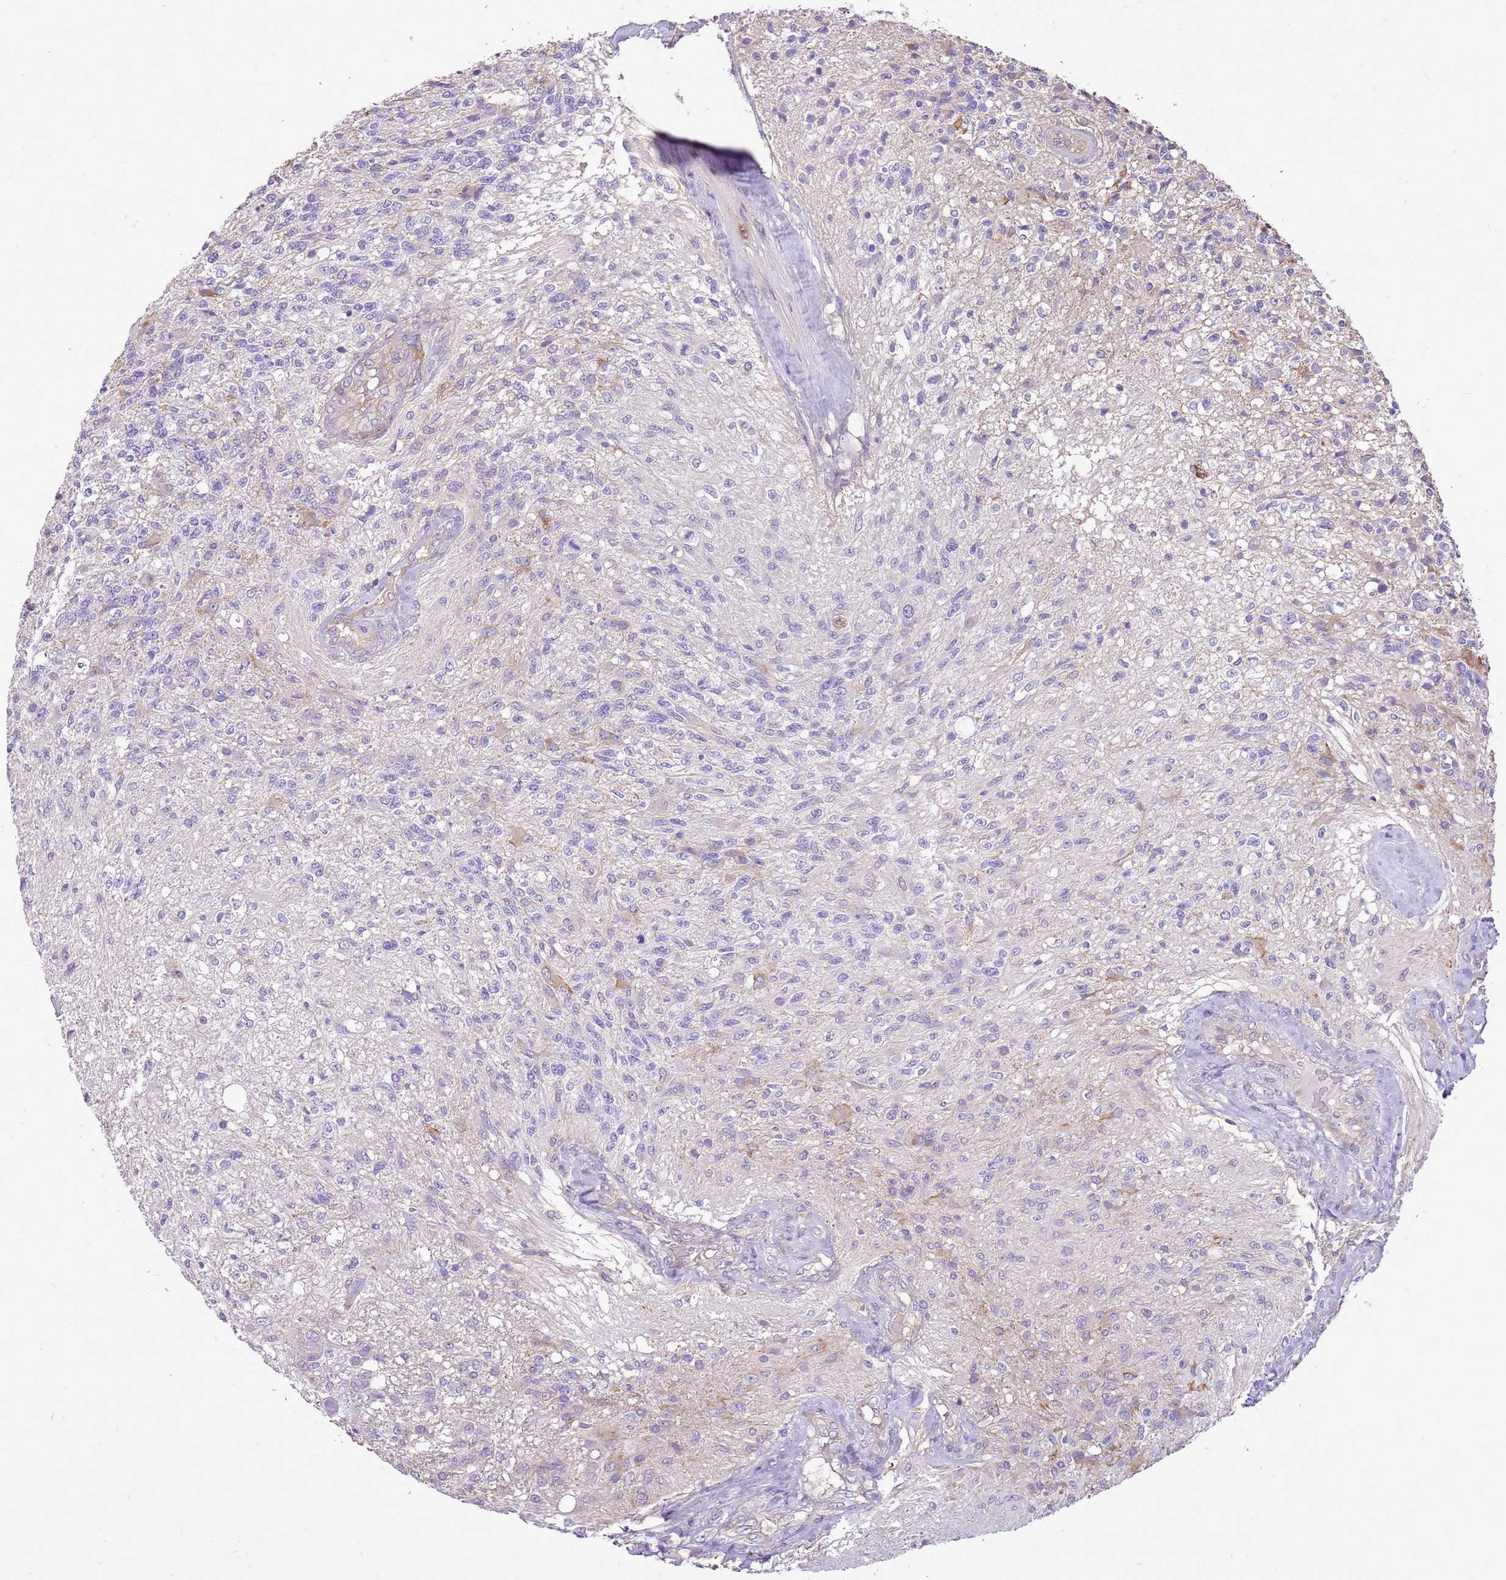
{"staining": {"intensity": "negative", "quantity": "none", "location": "none"}, "tissue": "glioma", "cell_type": "Tumor cells", "image_type": "cancer", "snomed": [{"axis": "morphology", "description": "Glioma, malignant, High grade"}, {"axis": "topography", "description": "Brain"}], "caption": "High magnification brightfield microscopy of glioma stained with DAB (brown) and counterstained with hematoxylin (blue): tumor cells show no significant expression. The staining was performed using DAB to visualize the protein expression in brown, while the nuclei were stained in blue with hematoxylin (Magnification: 20x).", "gene": "WASHC4", "patient": {"sex": "male", "age": 56}}